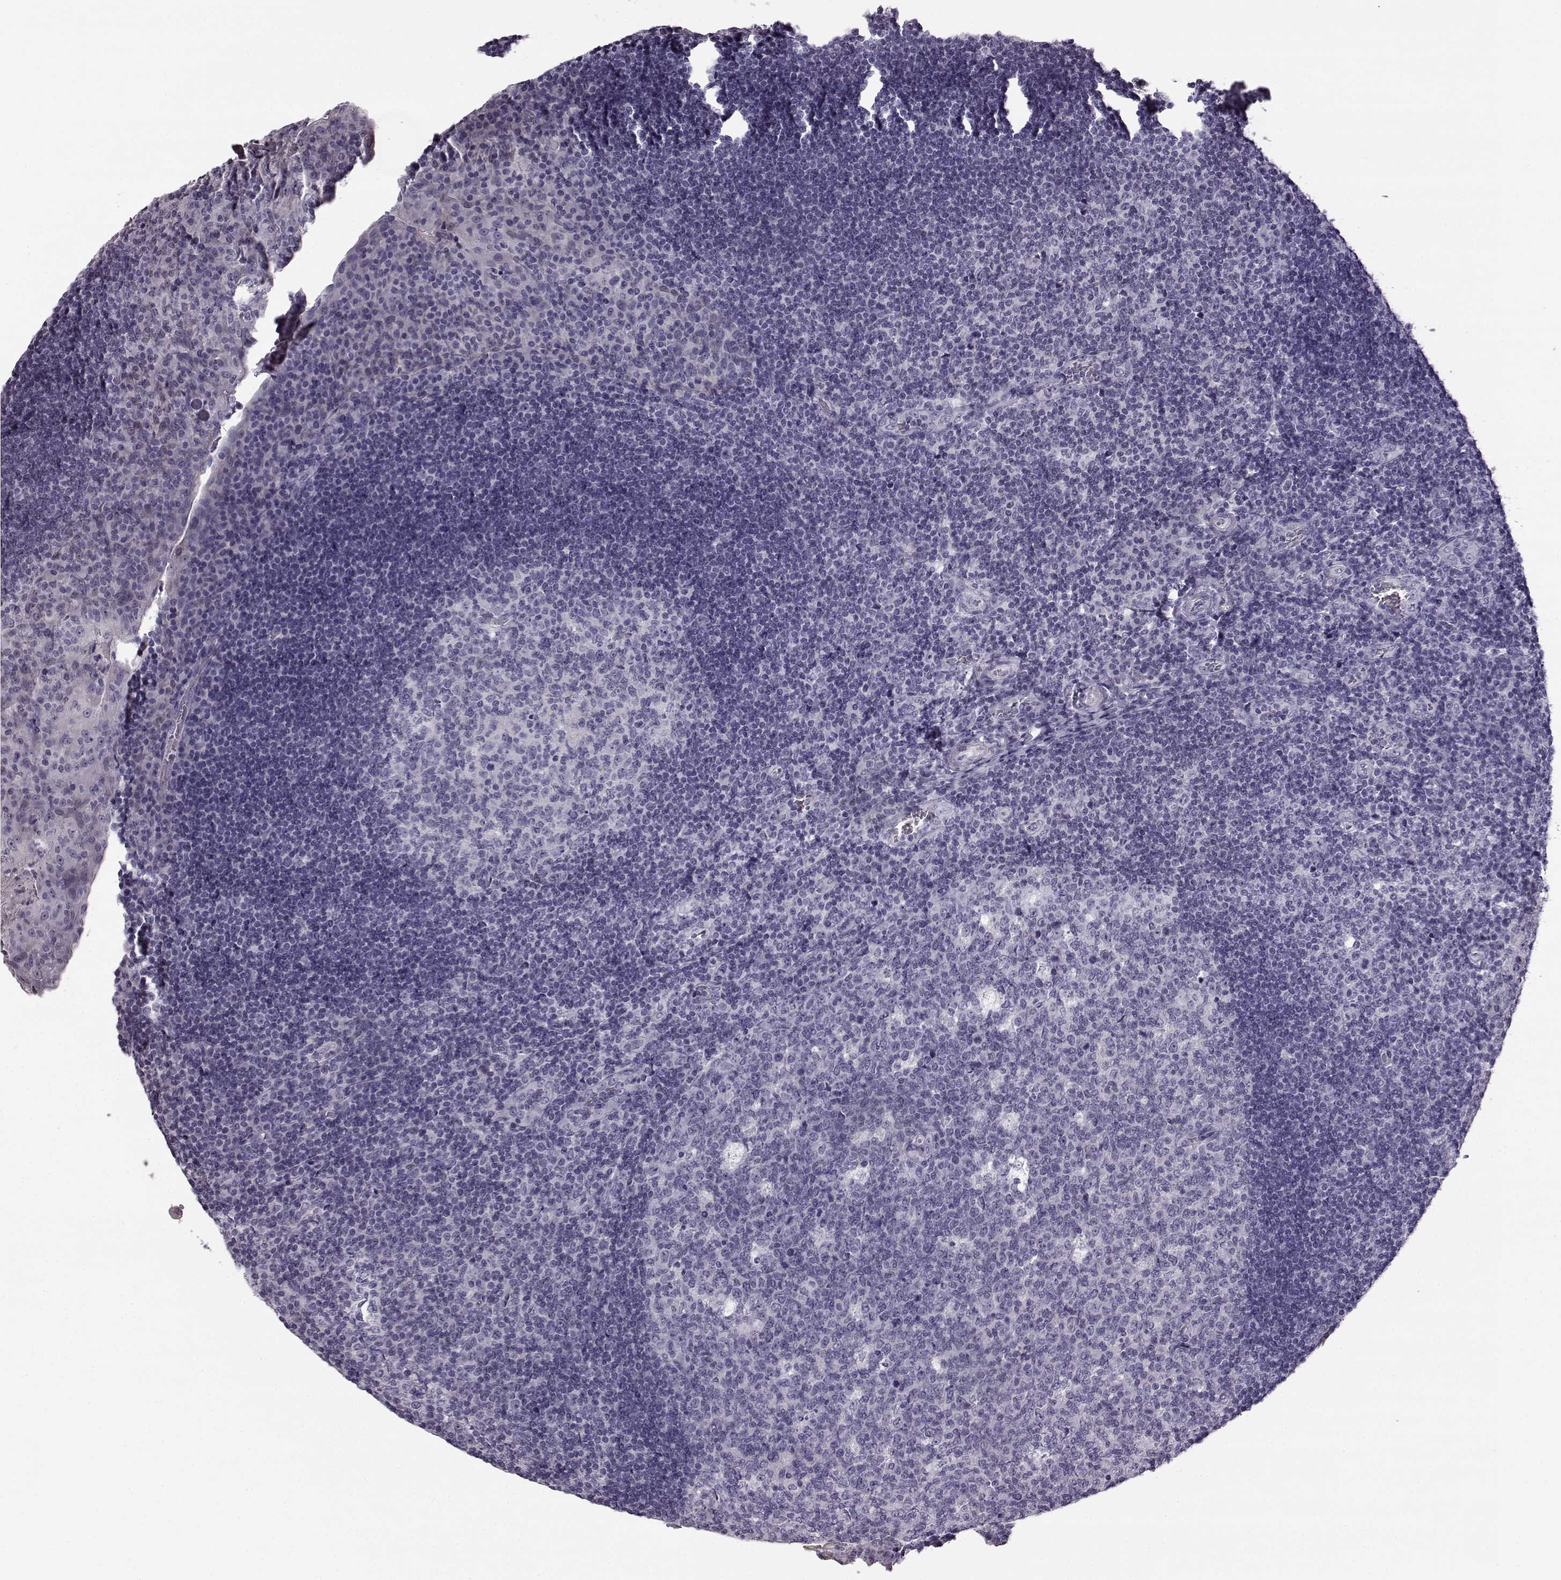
{"staining": {"intensity": "negative", "quantity": "none", "location": "none"}, "tissue": "tonsil", "cell_type": "Germinal center cells", "image_type": "normal", "snomed": [{"axis": "morphology", "description": "Normal tissue, NOS"}, {"axis": "topography", "description": "Tonsil"}], "caption": "Immunohistochemistry (IHC) micrograph of unremarkable human tonsil stained for a protein (brown), which shows no positivity in germinal center cells. (Immunohistochemistry (IHC), brightfield microscopy, high magnification).", "gene": "ODAD4", "patient": {"sex": "male", "age": 17}}